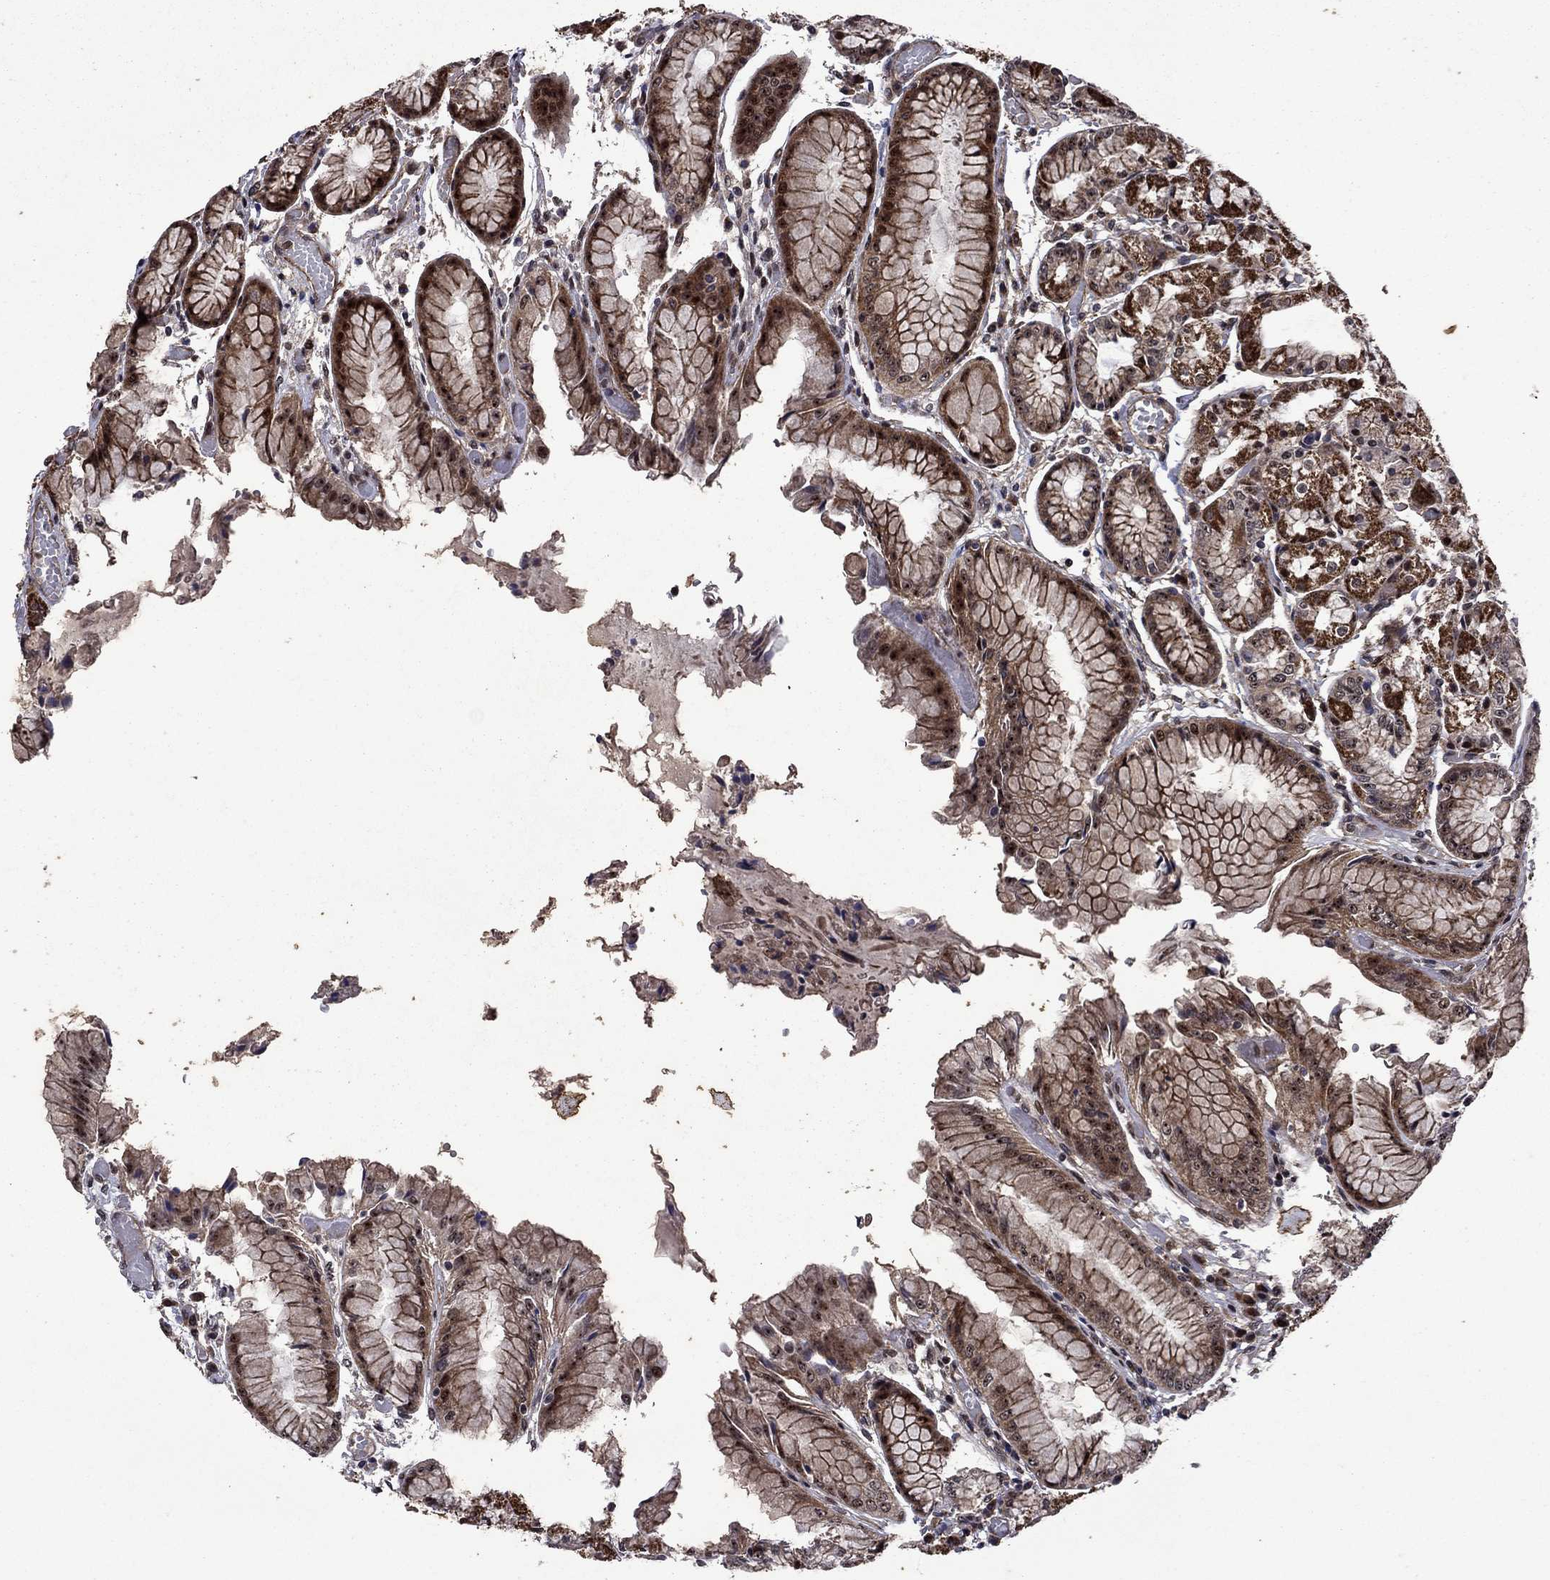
{"staining": {"intensity": "strong", "quantity": "25%-75%", "location": "cytoplasmic/membranous,nuclear"}, "tissue": "stomach", "cell_type": "Glandular cells", "image_type": "normal", "snomed": [{"axis": "morphology", "description": "Normal tissue, NOS"}, {"axis": "topography", "description": "Stomach, upper"}], "caption": "Immunohistochemistry (IHC) photomicrograph of normal stomach: stomach stained using immunohistochemistry reveals high levels of strong protein expression localized specifically in the cytoplasmic/membranous,nuclear of glandular cells, appearing as a cytoplasmic/membranous,nuclear brown color.", "gene": "AGTPBP1", "patient": {"sex": "male", "age": 72}}